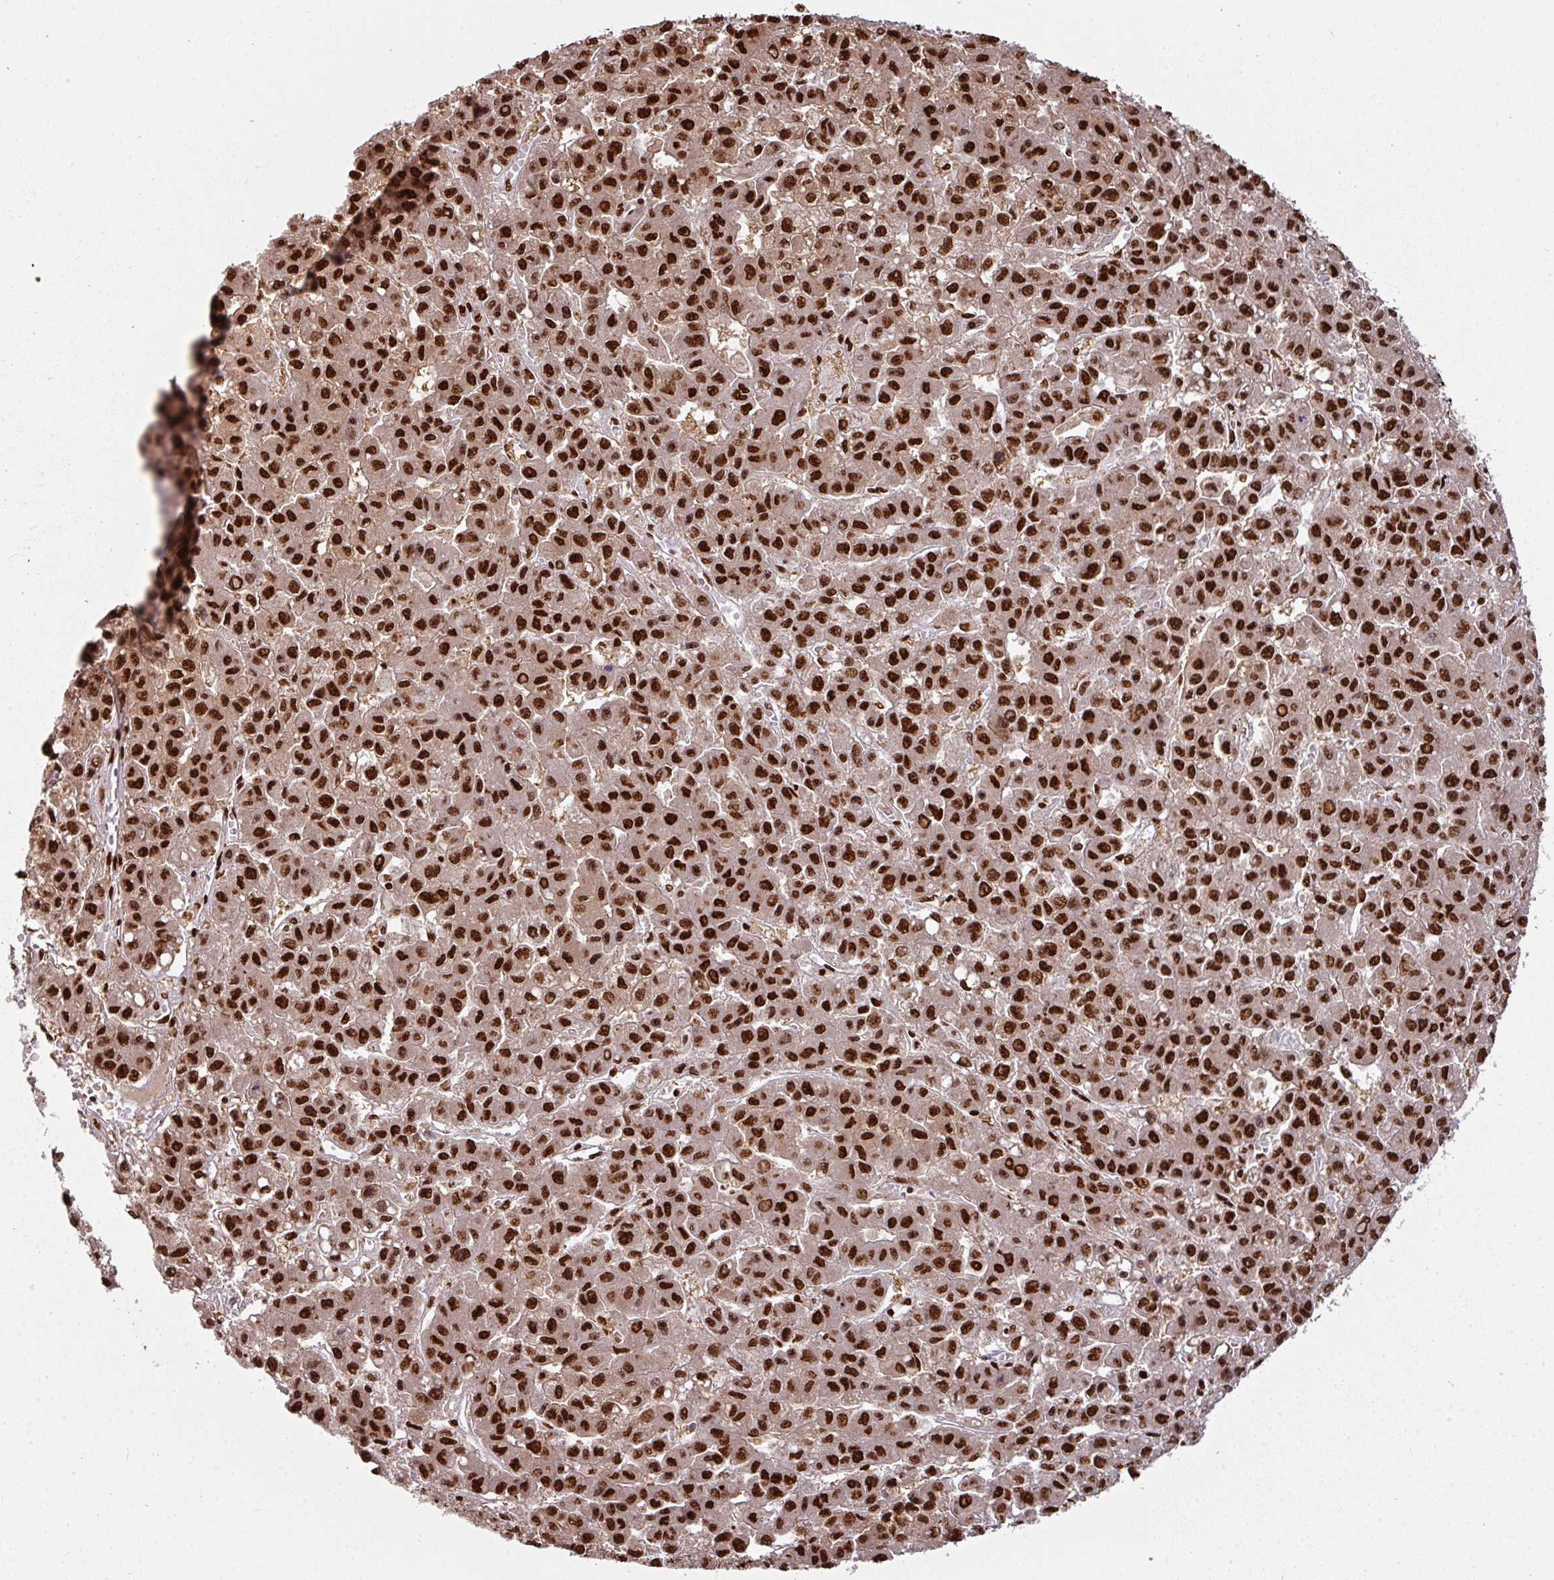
{"staining": {"intensity": "strong", "quantity": ">75%", "location": "nuclear"}, "tissue": "liver cancer", "cell_type": "Tumor cells", "image_type": "cancer", "snomed": [{"axis": "morphology", "description": "Carcinoma, Hepatocellular, NOS"}, {"axis": "topography", "description": "Liver"}], "caption": "This is an image of immunohistochemistry (IHC) staining of liver cancer (hepatocellular carcinoma), which shows strong expression in the nuclear of tumor cells.", "gene": "SIK3", "patient": {"sex": "male", "age": 70}}